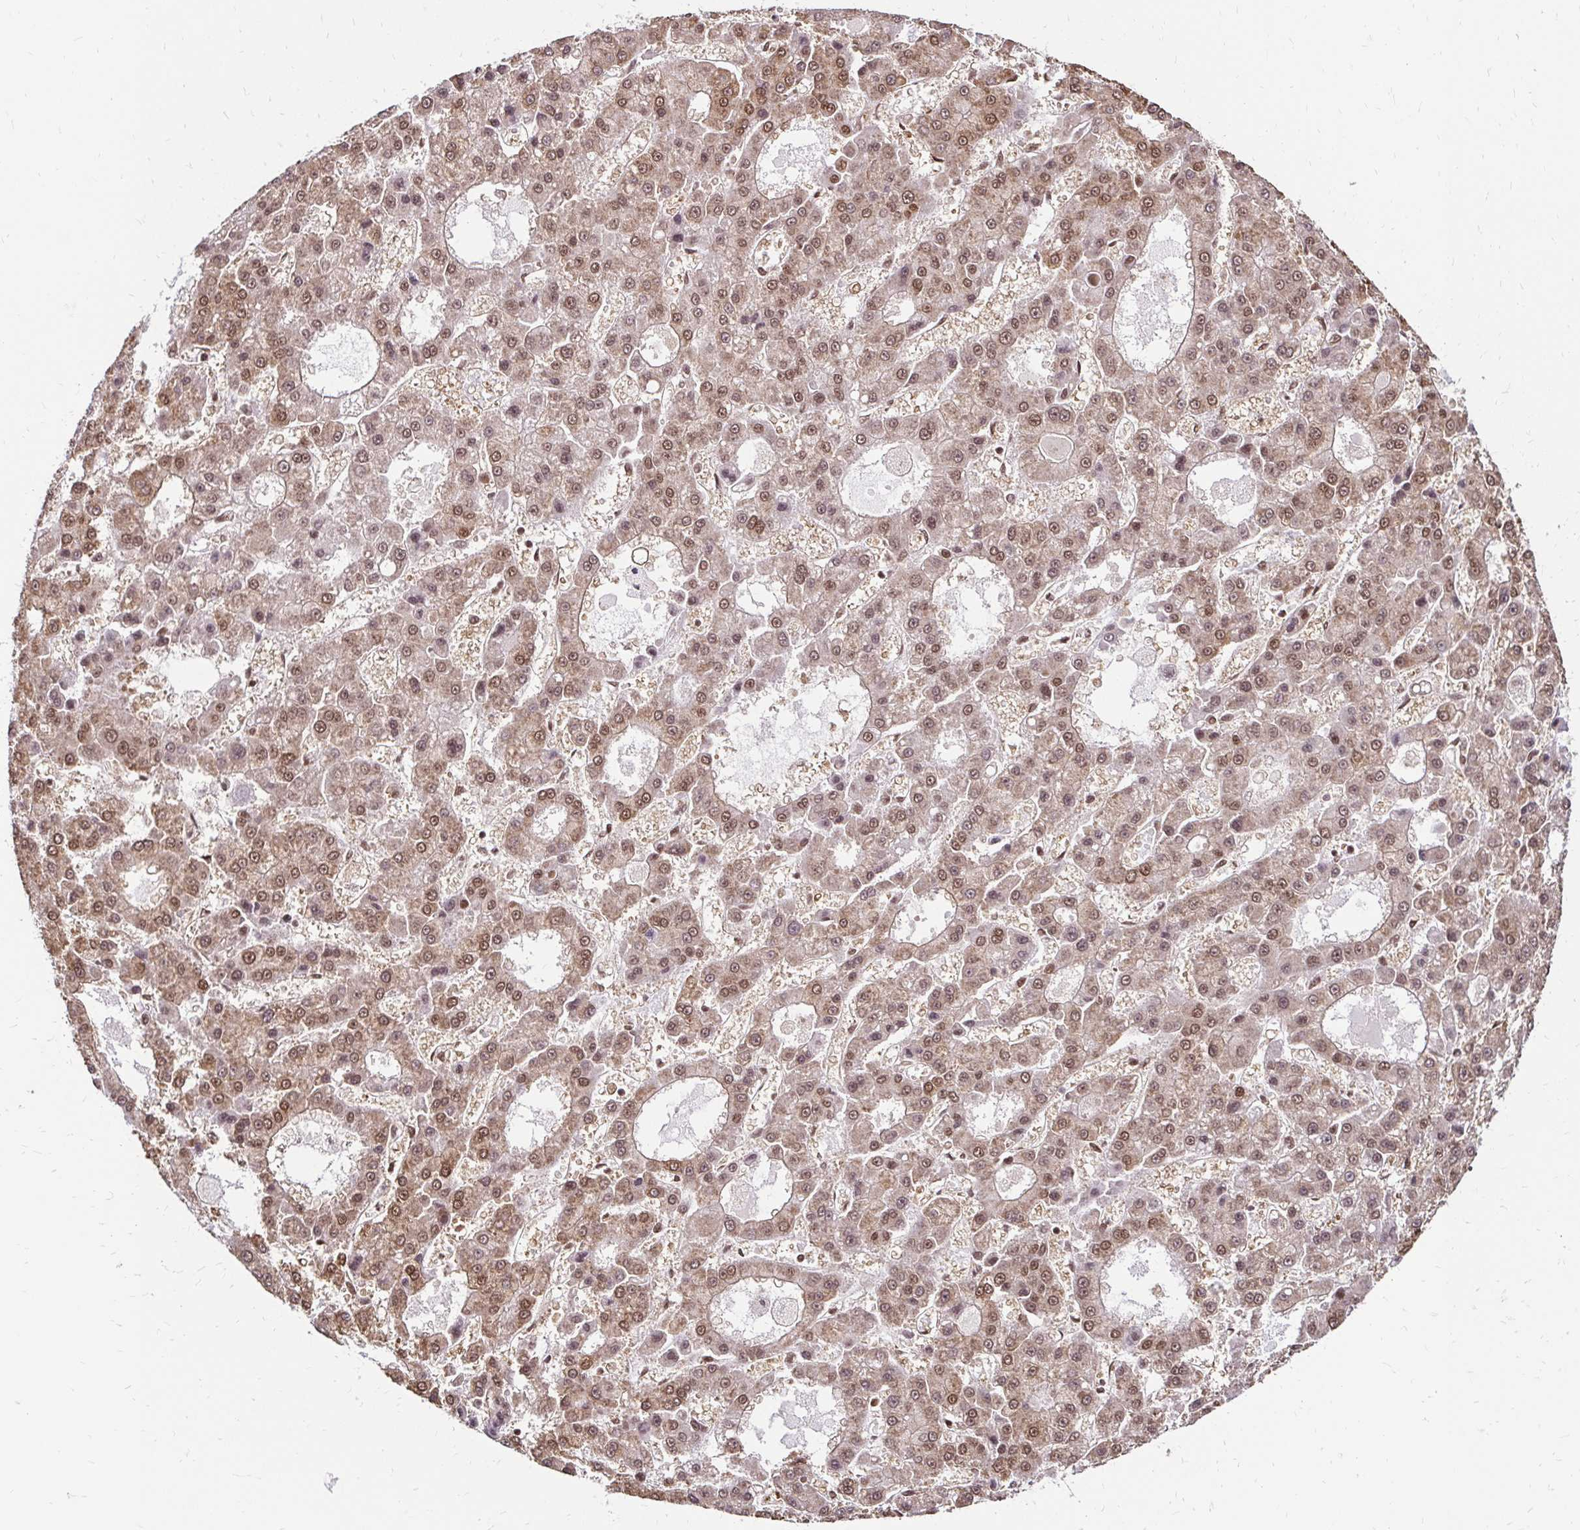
{"staining": {"intensity": "moderate", "quantity": ">75%", "location": "cytoplasmic/membranous,nuclear"}, "tissue": "liver cancer", "cell_type": "Tumor cells", "image_type": "cancer", "snomed": [{"axis": "morphology", "description": "Carcinoma, Hepatocellular, NOS"}, {"axis": "topography", "description": "Liver"}], "caption": "Immunohistochemical staining of hepatocellular carcinoma (liver) shows medium levels of moderate cytoplasmic/membranous and nuclear expression in approximately >75% of tumor cells.", "gene": "GLYR1", "patient": {"sex": "male", "age": 70}}